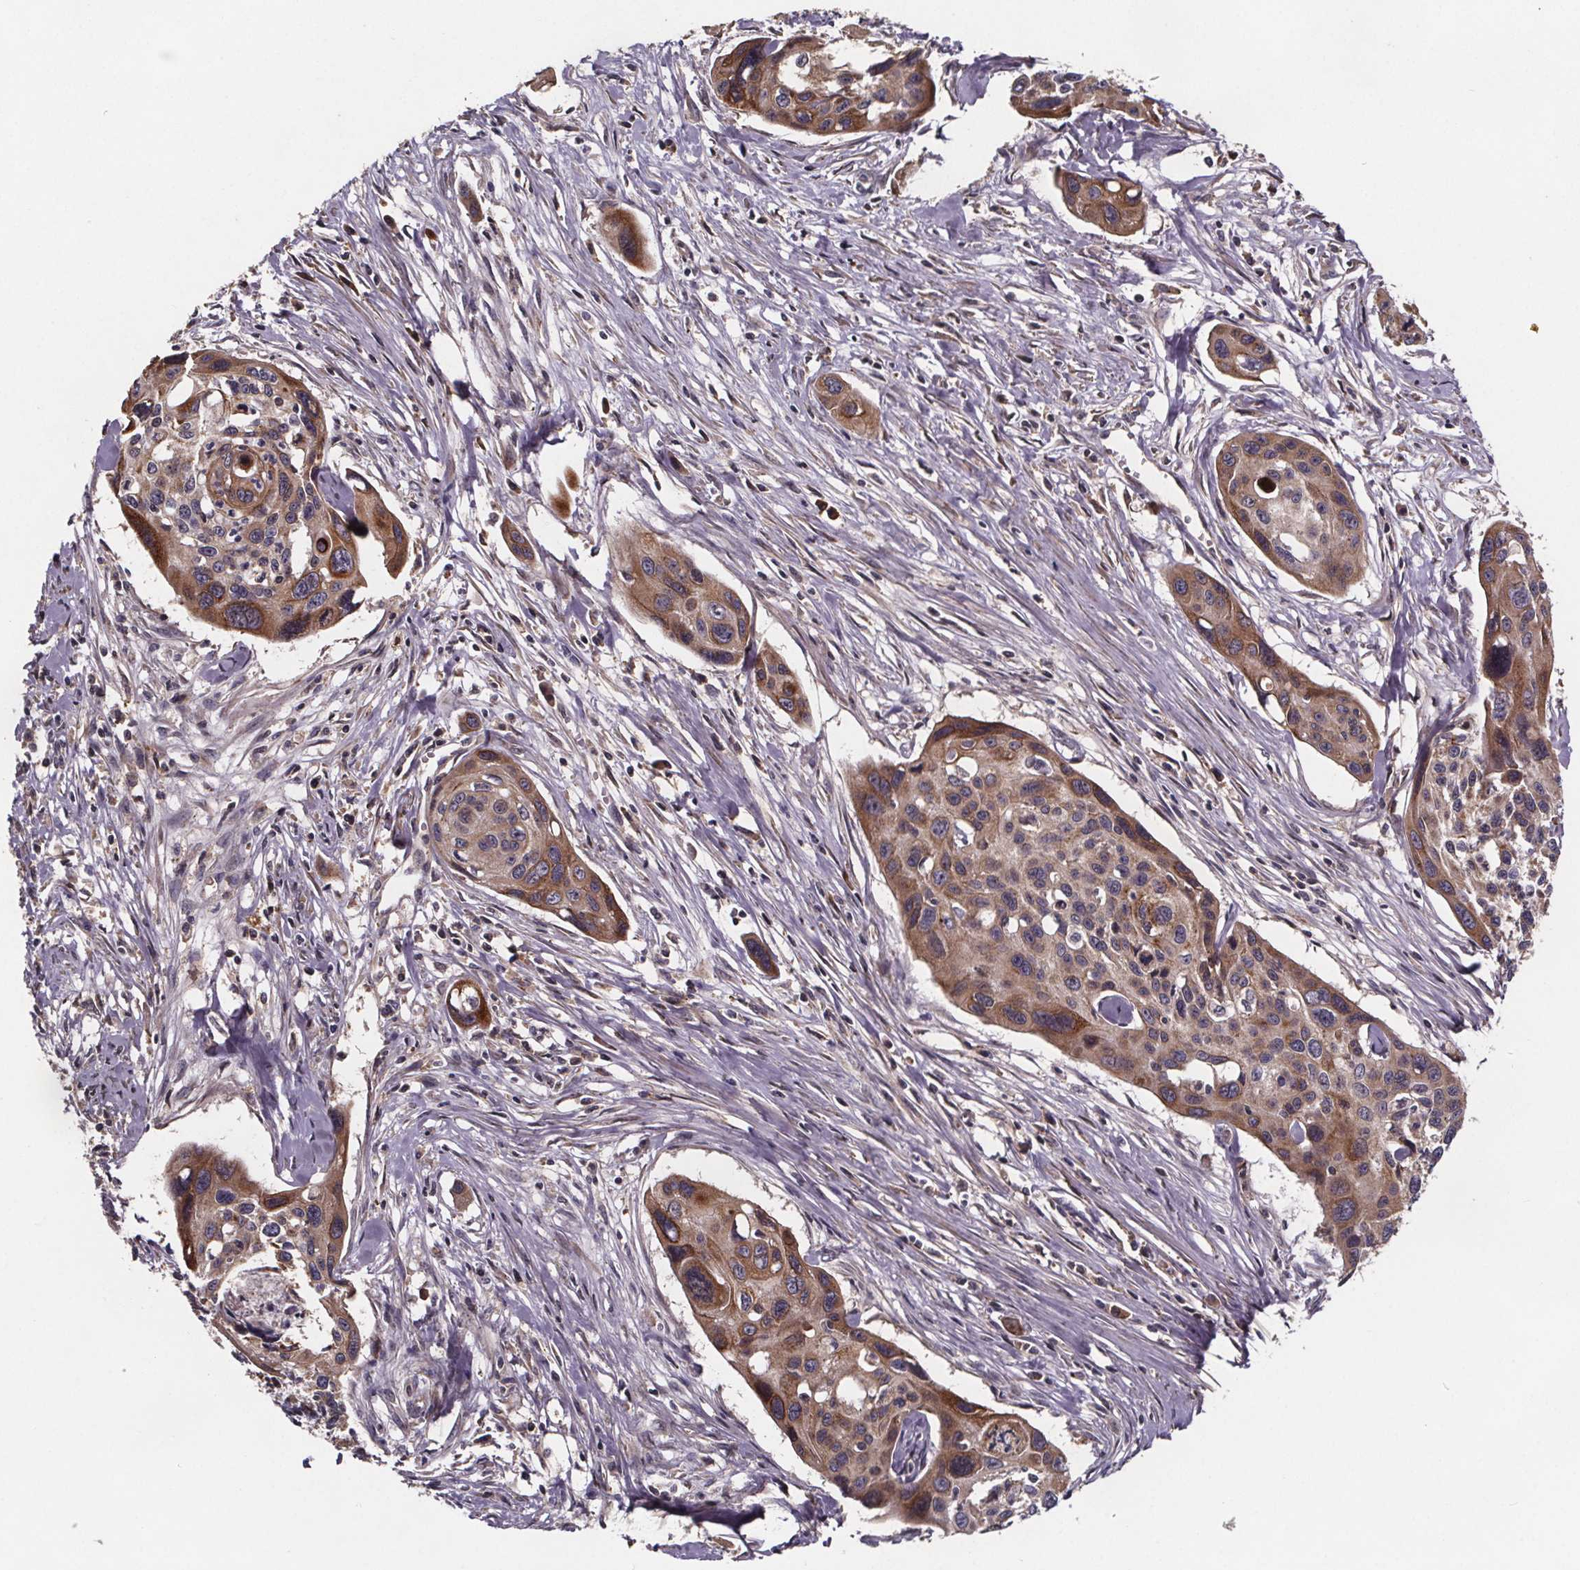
{"staining": {"intensity": "moderate", "quantity": "25%-75%", "location": "cytoplasmic/membranous"}, "tissue": "cervical cancer", "cell_type": "Tumor cells", "image_type": "cancer", "snomed": [{"axis": "morphology", "description": "Squamous cell carcinoma, NOS"}, {"axis": "topography", "description": "Cervix"}], "caption": "Immunohistochemistry (IHC) micrograph of neoplastic tissue: human cervical cancer stained using IHC displays medium levels of moderate protein expression localized specifically in the cytoplasmic/membranous of tumor cells, appearing as a cytoplasmic/membranous brown color.", "gene": "FASTKD3", "patient": {"sex": "female", "age": 31}}